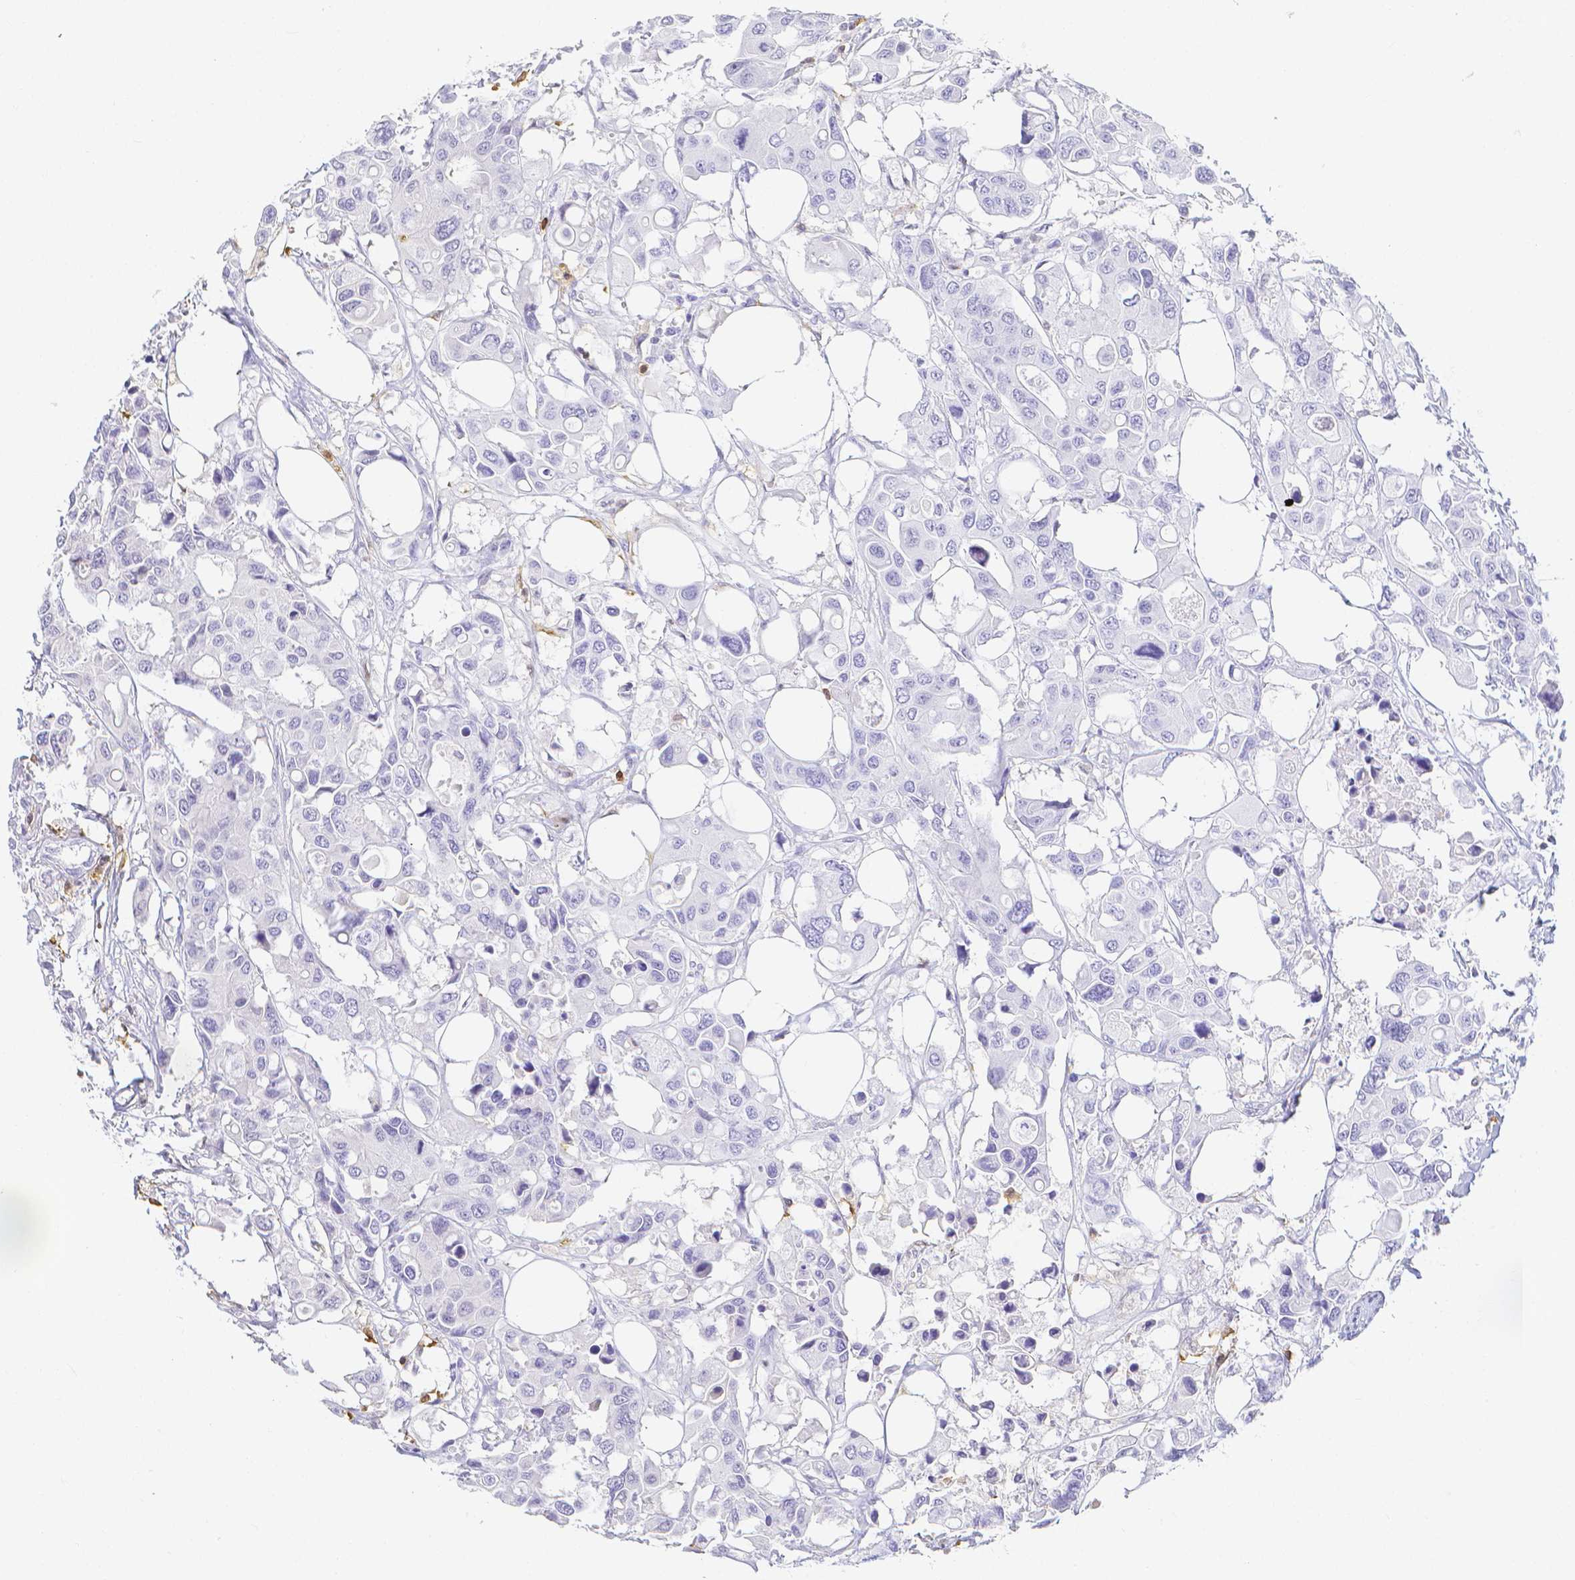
{"staining": {"intensity": "negative", "quantity": "none", "location": "none"}, "tissue": "colorectal cancer", "cell_type": "Tumor cells", "image_type": "cancer", "snomed": [{"axis": "morphology", "description": "Adenocarcinoma, NOS"}, {"axis": "topography", "description": "Colon"}], "caption": "Human colorectal cancer (adenocarcinoma) stained for a protein using immunohistochemistry (IHC) reveals no positivity in tumor cells.", "gene": "COTL1", "patient": {"sex": "male", "age": 77}}